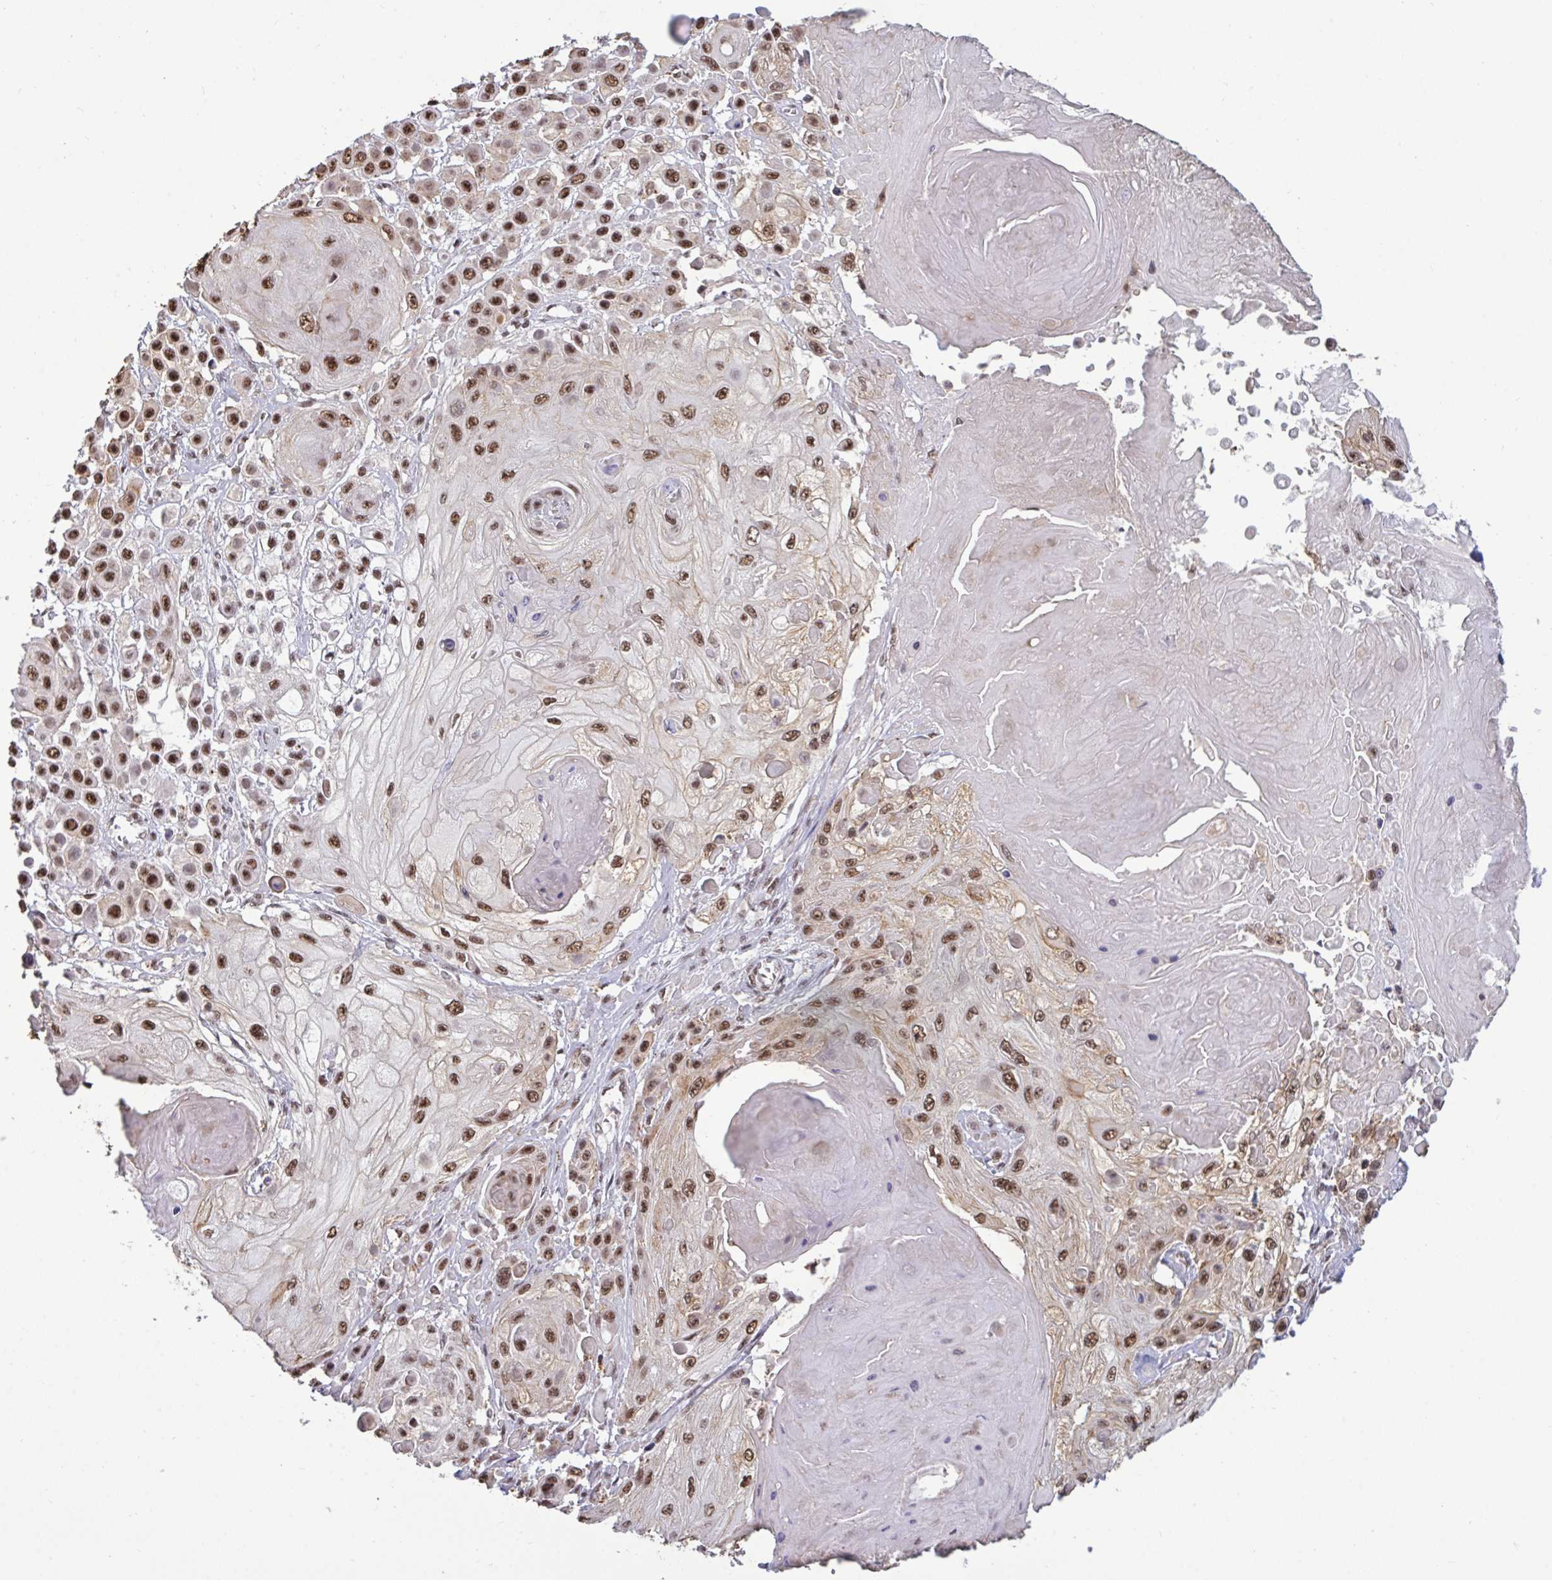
{"staining": {"intensity": "moderate", "quantity": ">75%", "location": "nuclear"}, "tissue": "skin cancer", "cell_type": "Tumor cells", "image_type": "cancer", "snomed": [{"axis": "morphology", "description": "Squamous cell carcinoma, NOS"}, {"axis": "topography", "description": "Skin"}], "caption": "Immunohistochemistry (IHC) histopathology image of neoplastic tissue: human skin squamous cell carcinoma stained using immunohistochemistry (IHC) demonstrates medium levels of moderate protein expression localized specifically in the nuclear of tumor cells, appearing as a nuclear brown color.", "gene": "PUF60", "patient": {"sex": "male", "age": 67}}